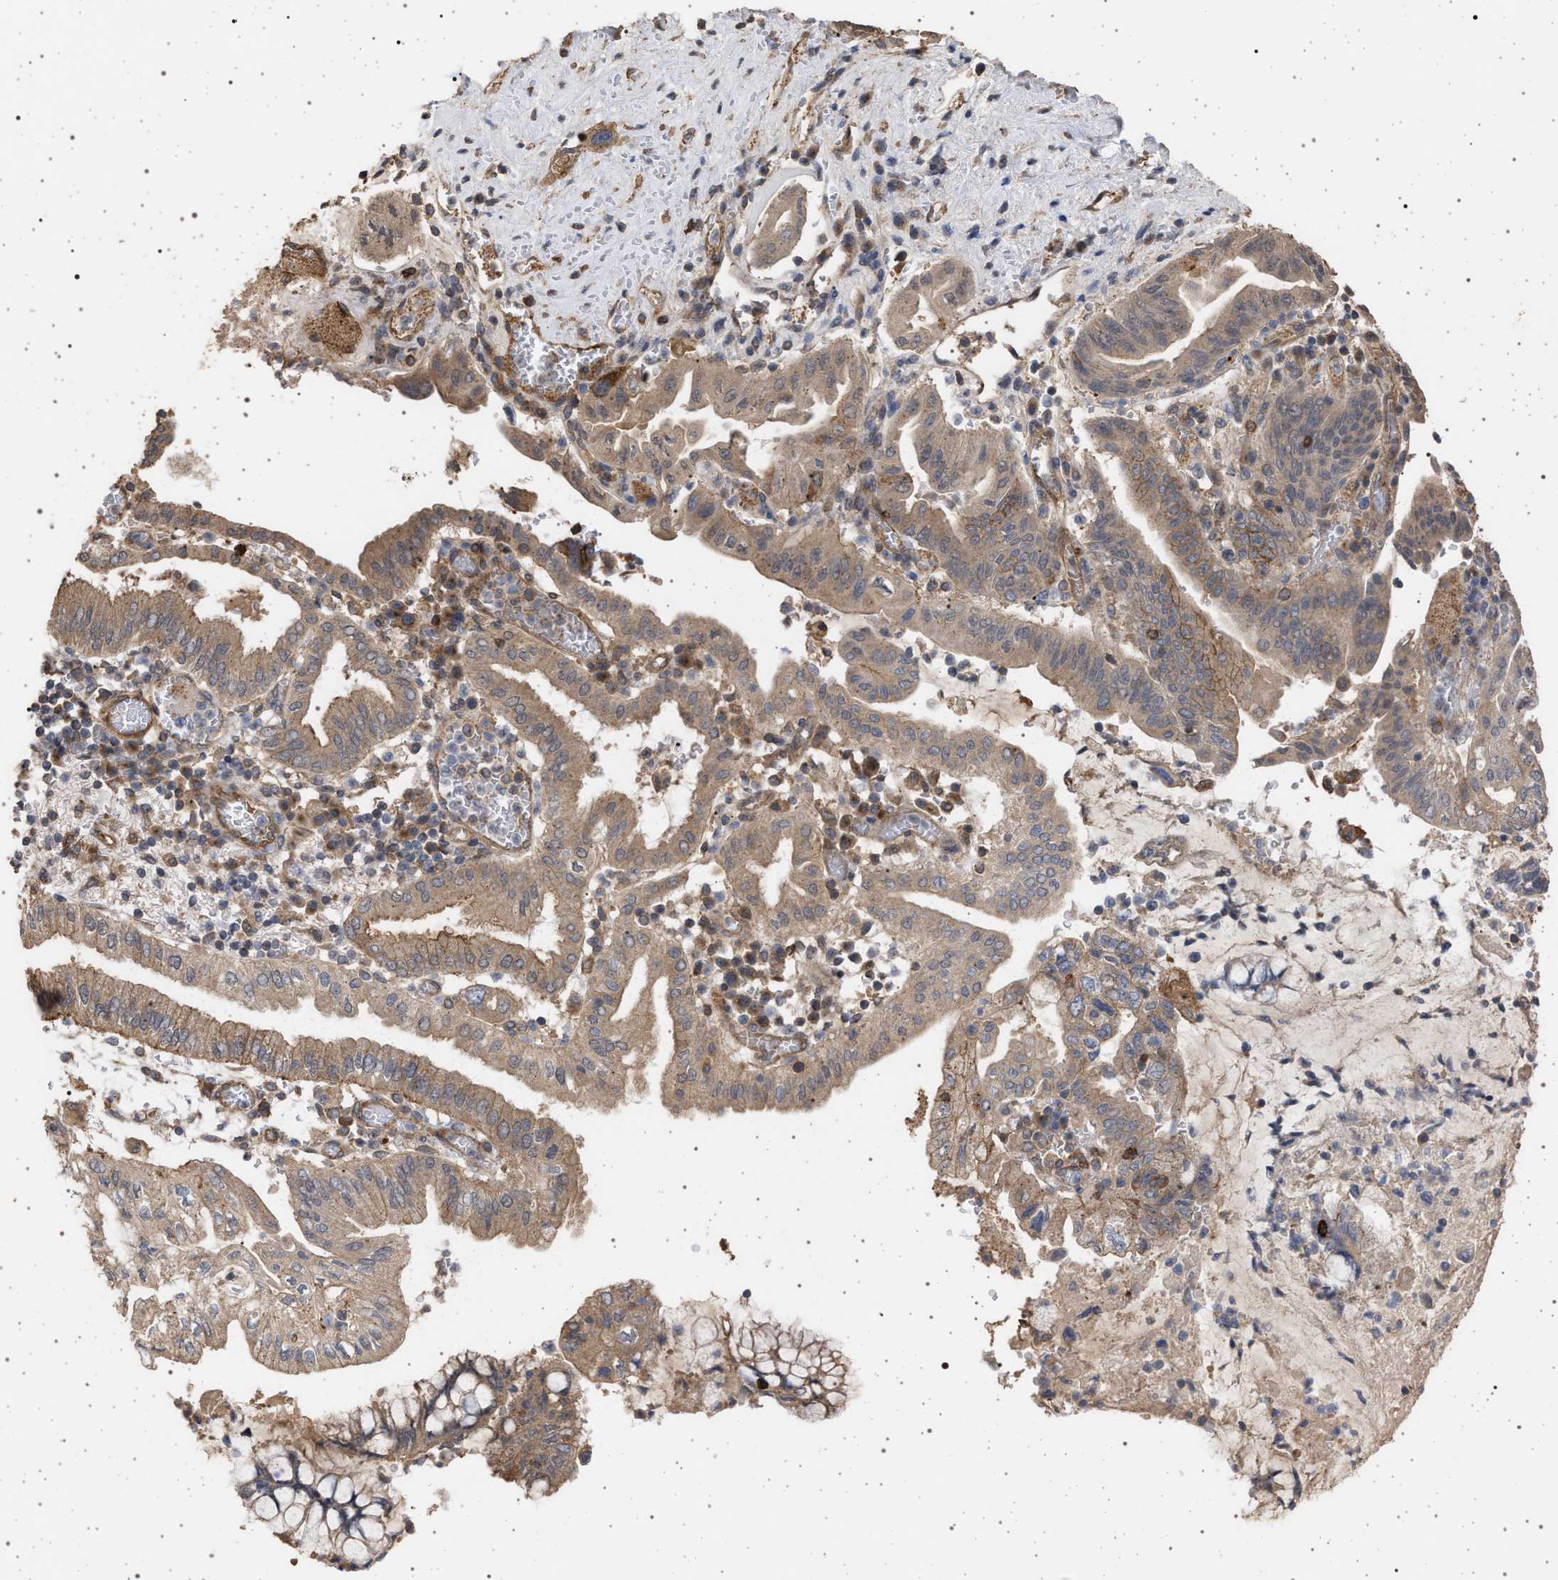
{"staining": {"intensity": "moderate", "quantity": ">75%", "location": "cytoplasmic/membranous"}, "tissue": "pancreatic cancer", "cell_type": "Tumor cells", "image_type": "cancer", "snomed": [{"axis": "morphology", "description": "Adenocarcinoma, NOS"}, {"axis": "topography", "description": "Pancreas"}], "caption": "This micrograph demonstrates IHC staining of human pancreatic adenocarcinoma, with medium moderate cytoplasmic/membranous expression in about >75% of tumor cells.", "gene": "IFT20", "patient": {"sex": "female", "age": 73}}